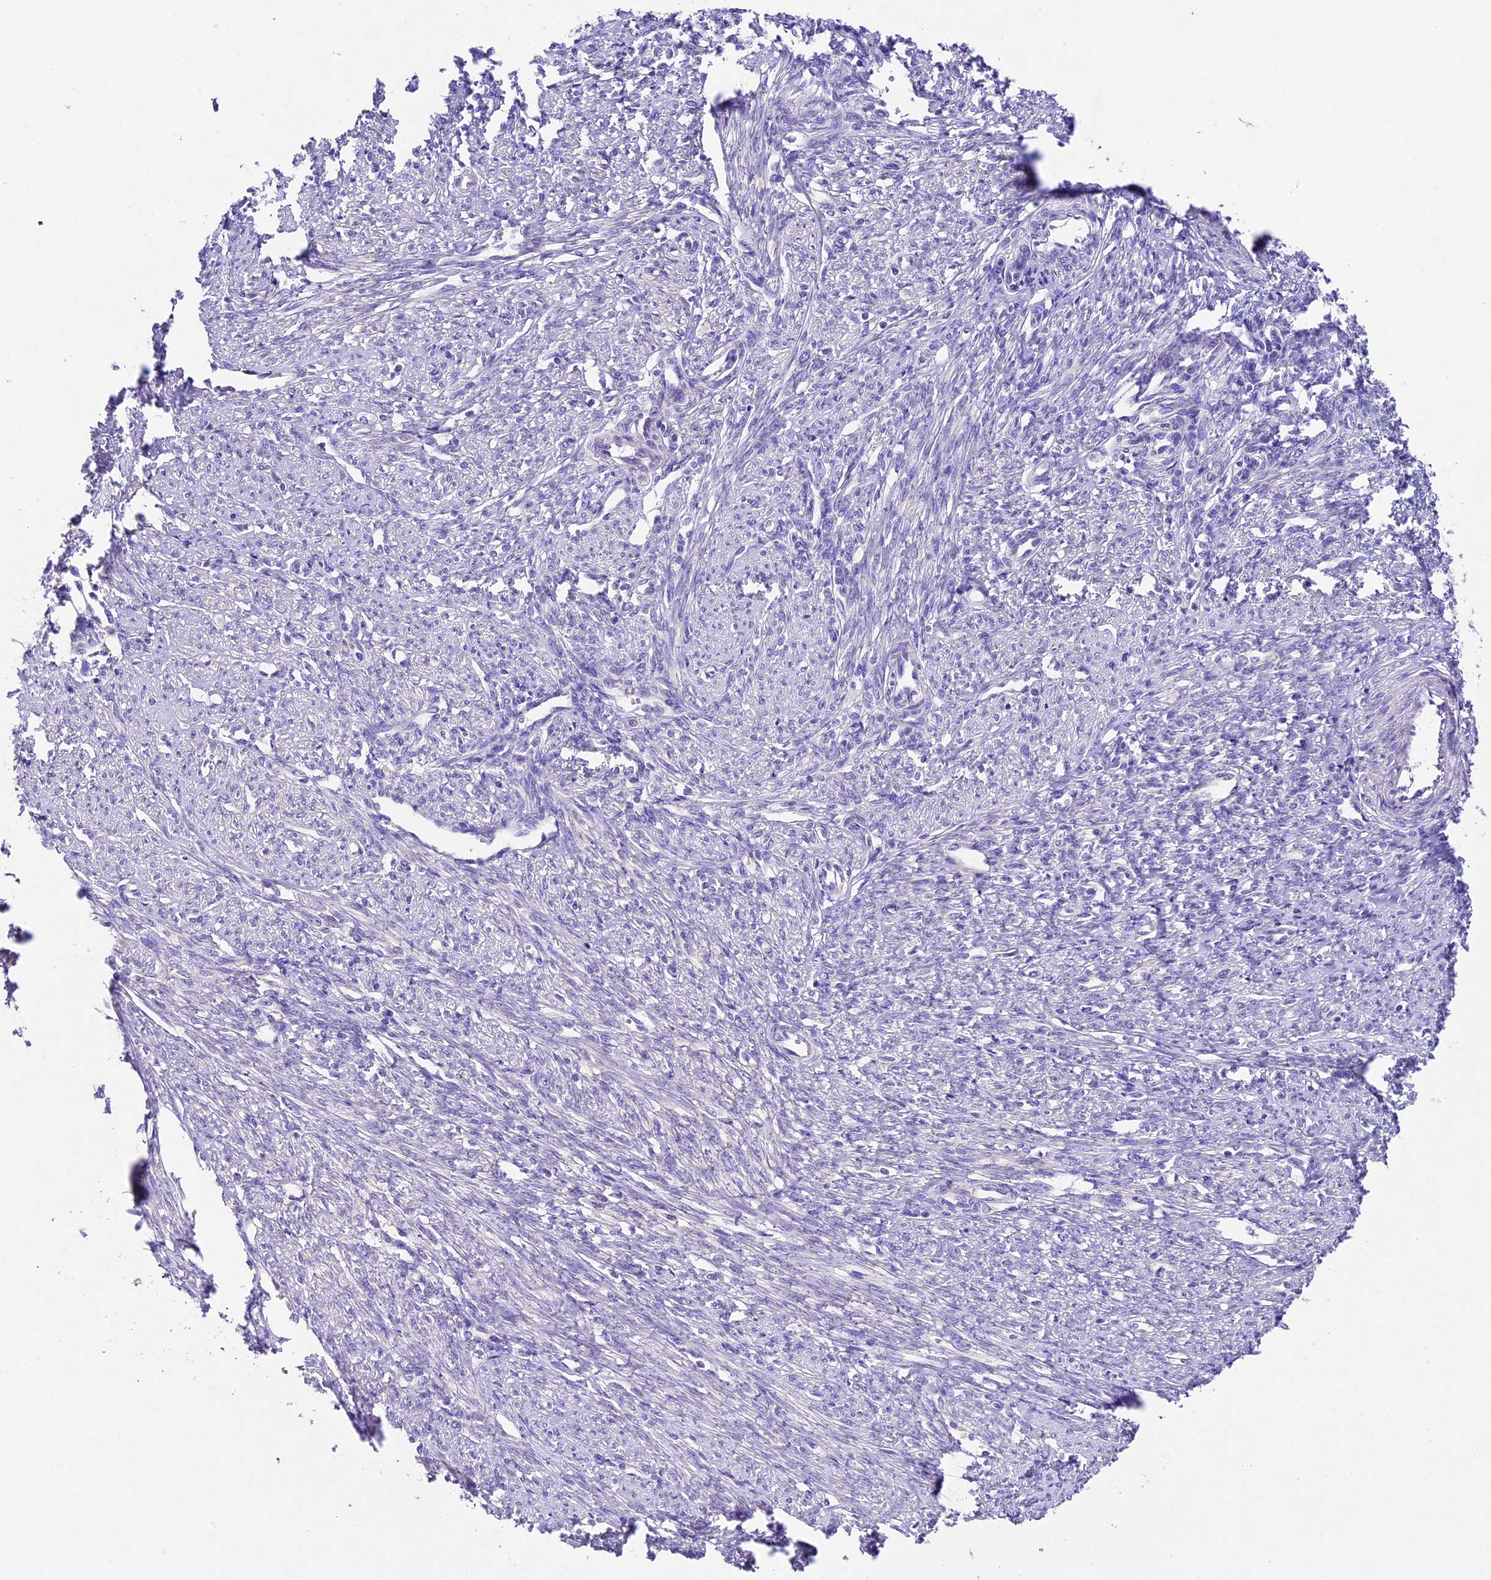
{"staining": {"intensity": "negative", "quantity": "none", "location": "none"}, "tissue": "smooth muscle", "cell_type": "Smooth muscle cells", "image_type": "normal", "snomed": [{"axis": "morphology", "description": "Normal tissue, NOS"}, {"axis": "topography", "description": "Smooth muscle"}, {"axis": "topography", "description": "Uterus"}], "caption": "A micrograph of human smooth muscle is negative for staining in smooth muscle cells. (DAB (3,3'-diaminobenzidine) IHC with hematoxylin counter stain).", "gene": "PMPCB", "patient": {"sex": "female", "age": 59}}